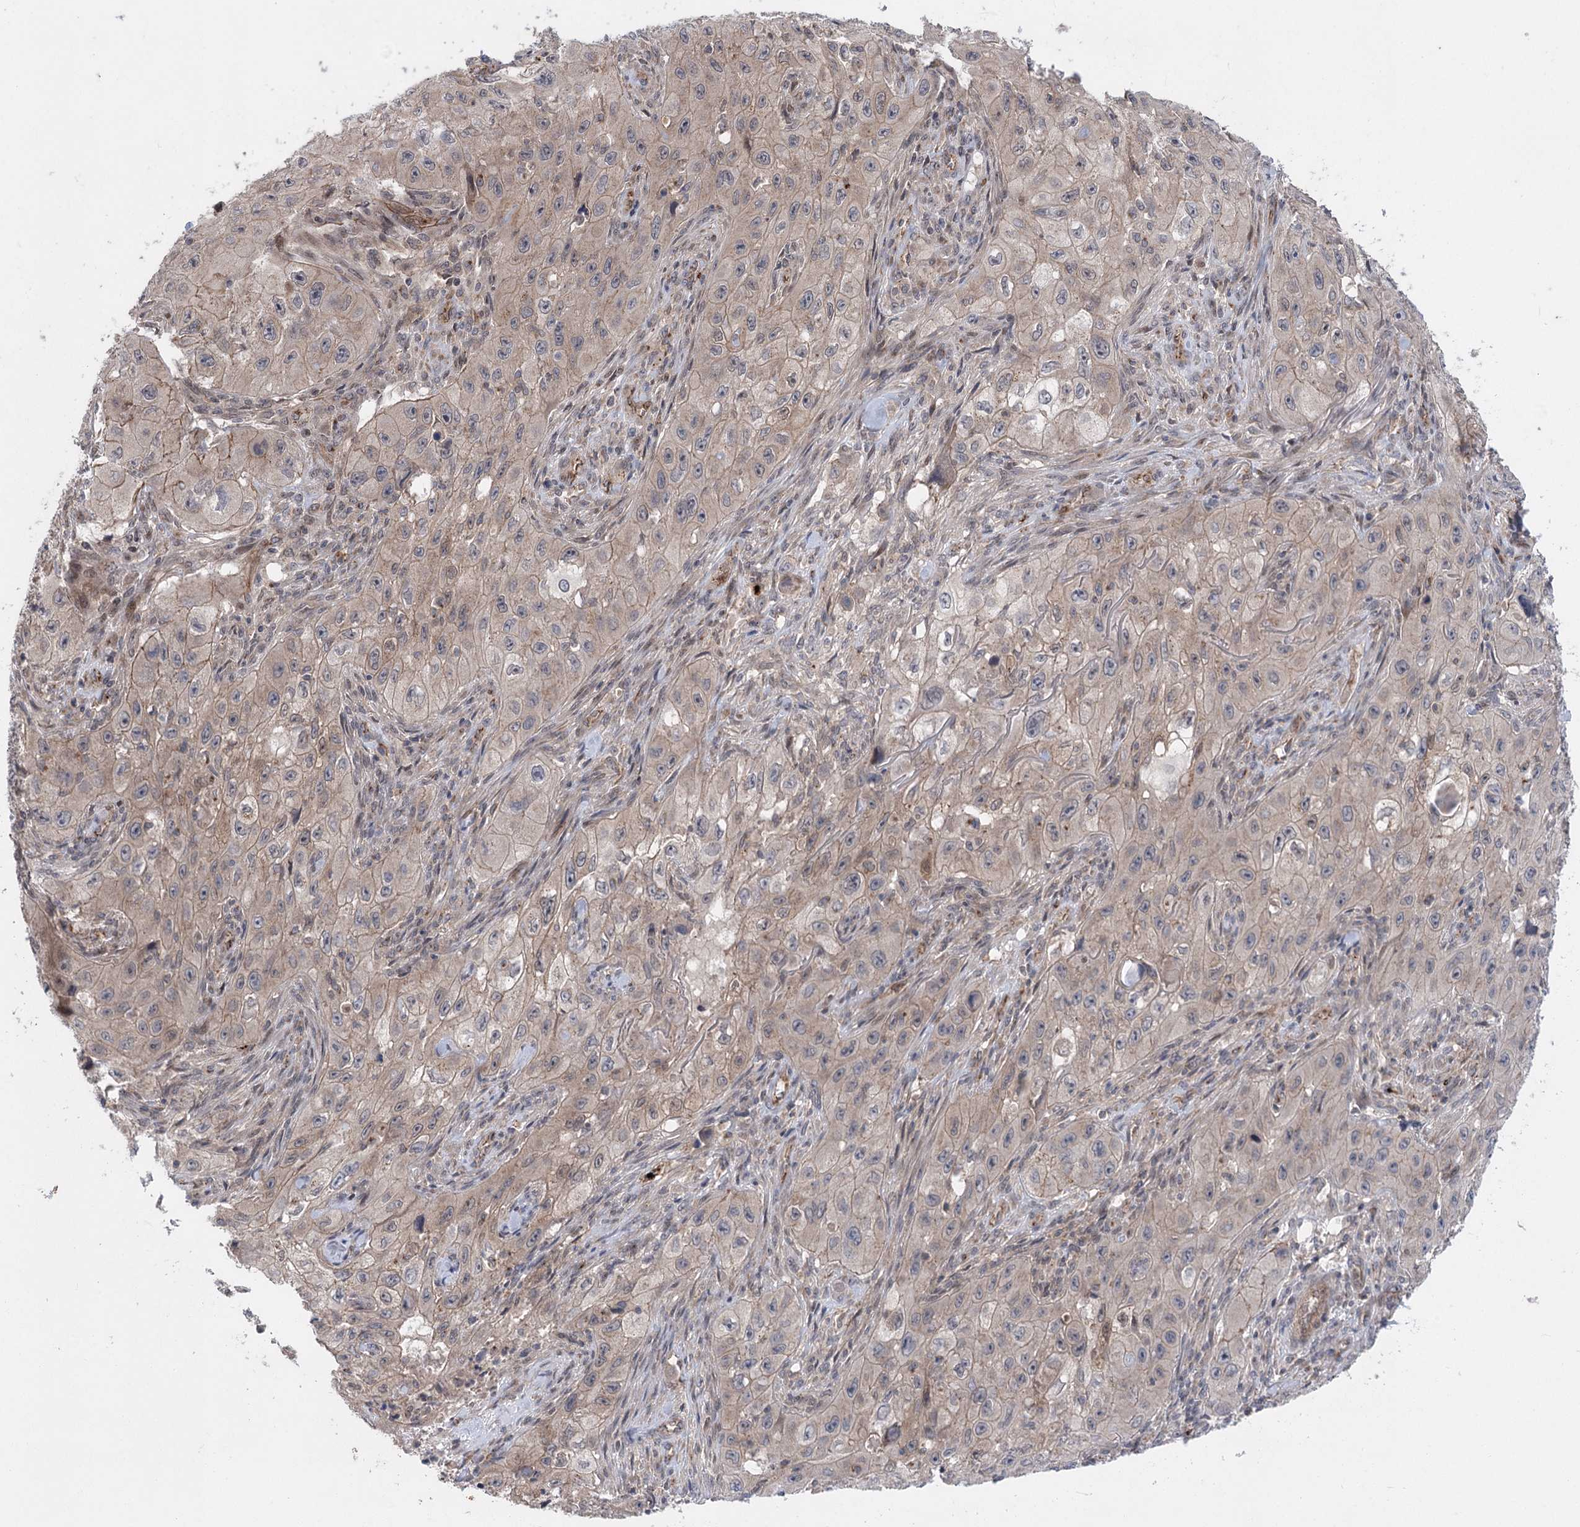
{"staining": {"intensity": "weak", "quantity": "25%-75%", "location": "cytoplasmic/membranous"}, "tissue": "skin cancer", "cell_type": "Tumor cells", "image_type": "cancer", "snomed": [{"axis": "morphology", "description": "Squamous cell carcinoma, NOS"}, {"axis": "topography", "description": "Skin"}, {"axis": "topography", "description": "Subcutis"}], "caption": "Immunohistochemical staining of human squamous cell carcinoma (skin) displays low levels of weak cytoplasmic/membranous positivity in about 25%-75% of tumor cells.", "gene": "METTL24", "patient": {"sex": "male", "age": 73}}